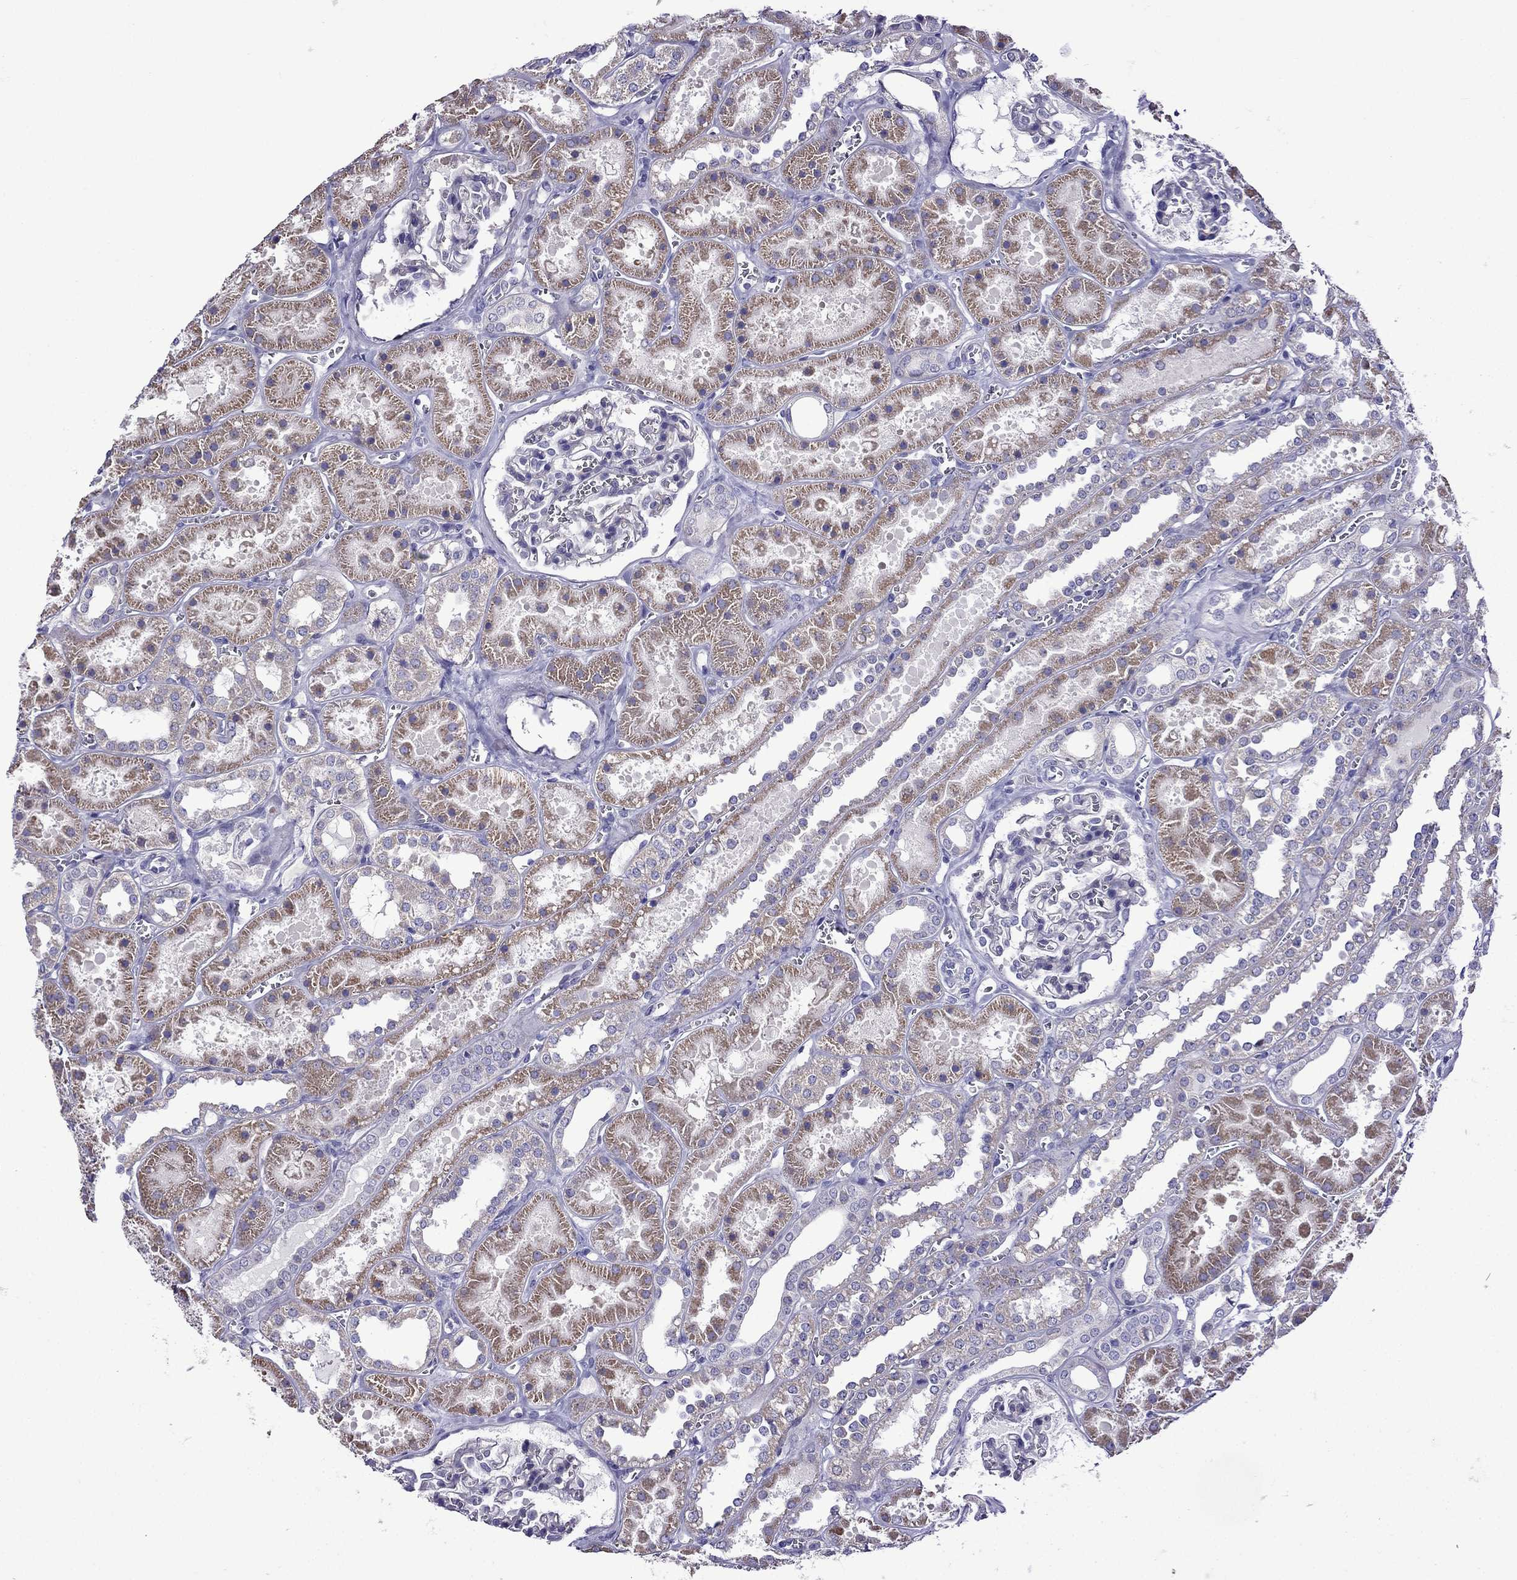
{"staining": {"intensity": "negative", "quantity": "none", "location": "none"}, "tissue": "kidney", "cell_type": "Cells in glomeruli", "image_type": "normal", "snomed": [{"axis": "morphology", "description": "Normal tissue, NOS"}, {"axis": "topography", "description": "Kidney"}], "caption": "Kidney stained for a protein using IHC shows no expression cells in glomeruli.", "gene": "TDRD1", "patient": {"sex": "female", "age": 41}}